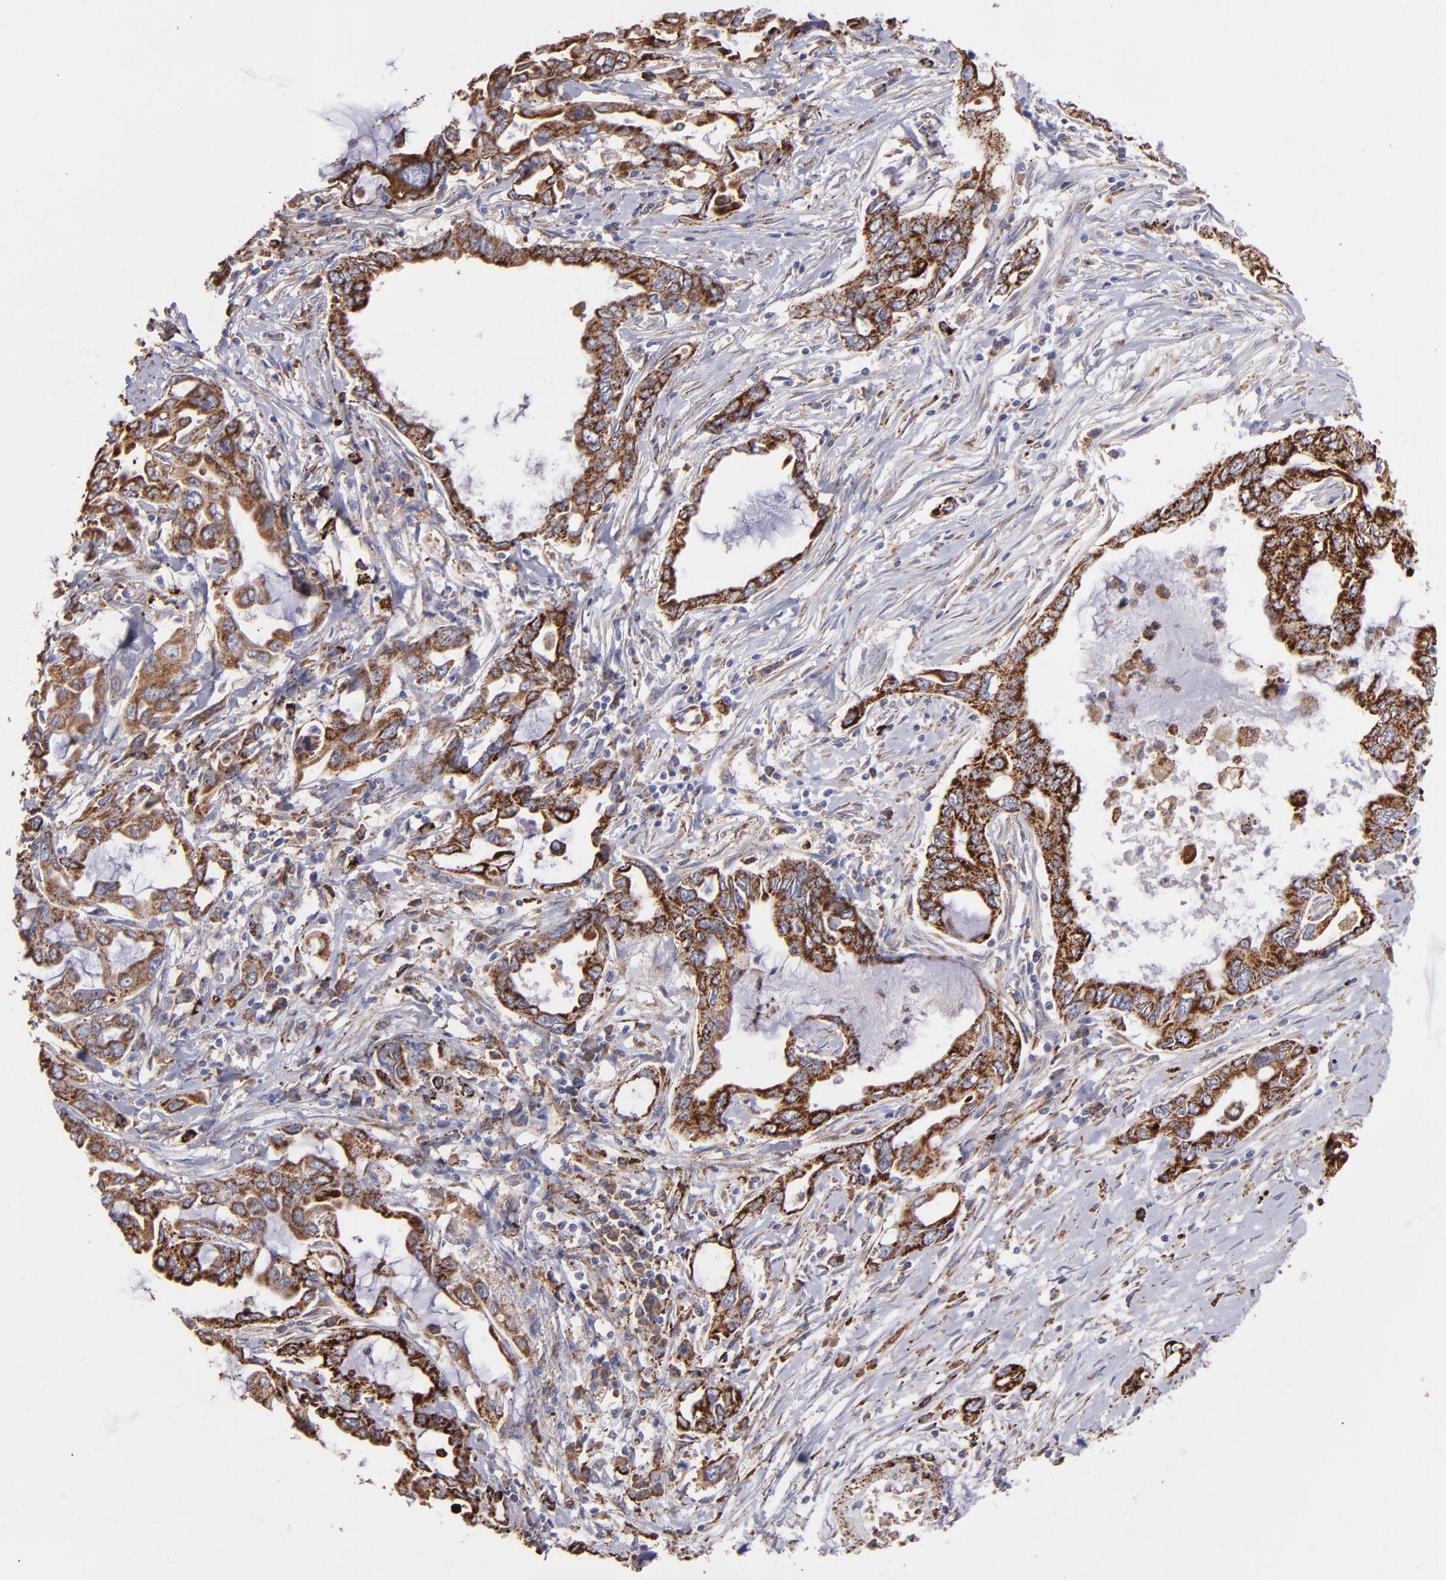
{"staining": {"intensity": "strong", "quantity": ">75%", "location": "cytoplasmic/membranous"}, "tissue": "pancreatic cancer", "cell_type": "Tumor cells", "image_type": "cancer", "snomed": [{"axis": "morphology", "description": "Adenocarcinoma, NOS"}, {"axis": "topography", "description": "Pancreas"}], "caption": "A brown stain highlights strong cytoplasmic/membranous expression of a protein in adenocarcinoma (pancreatic) tumor cells.", "gene": "MAOB", "patient": {"sex": "female", "age": 57}}